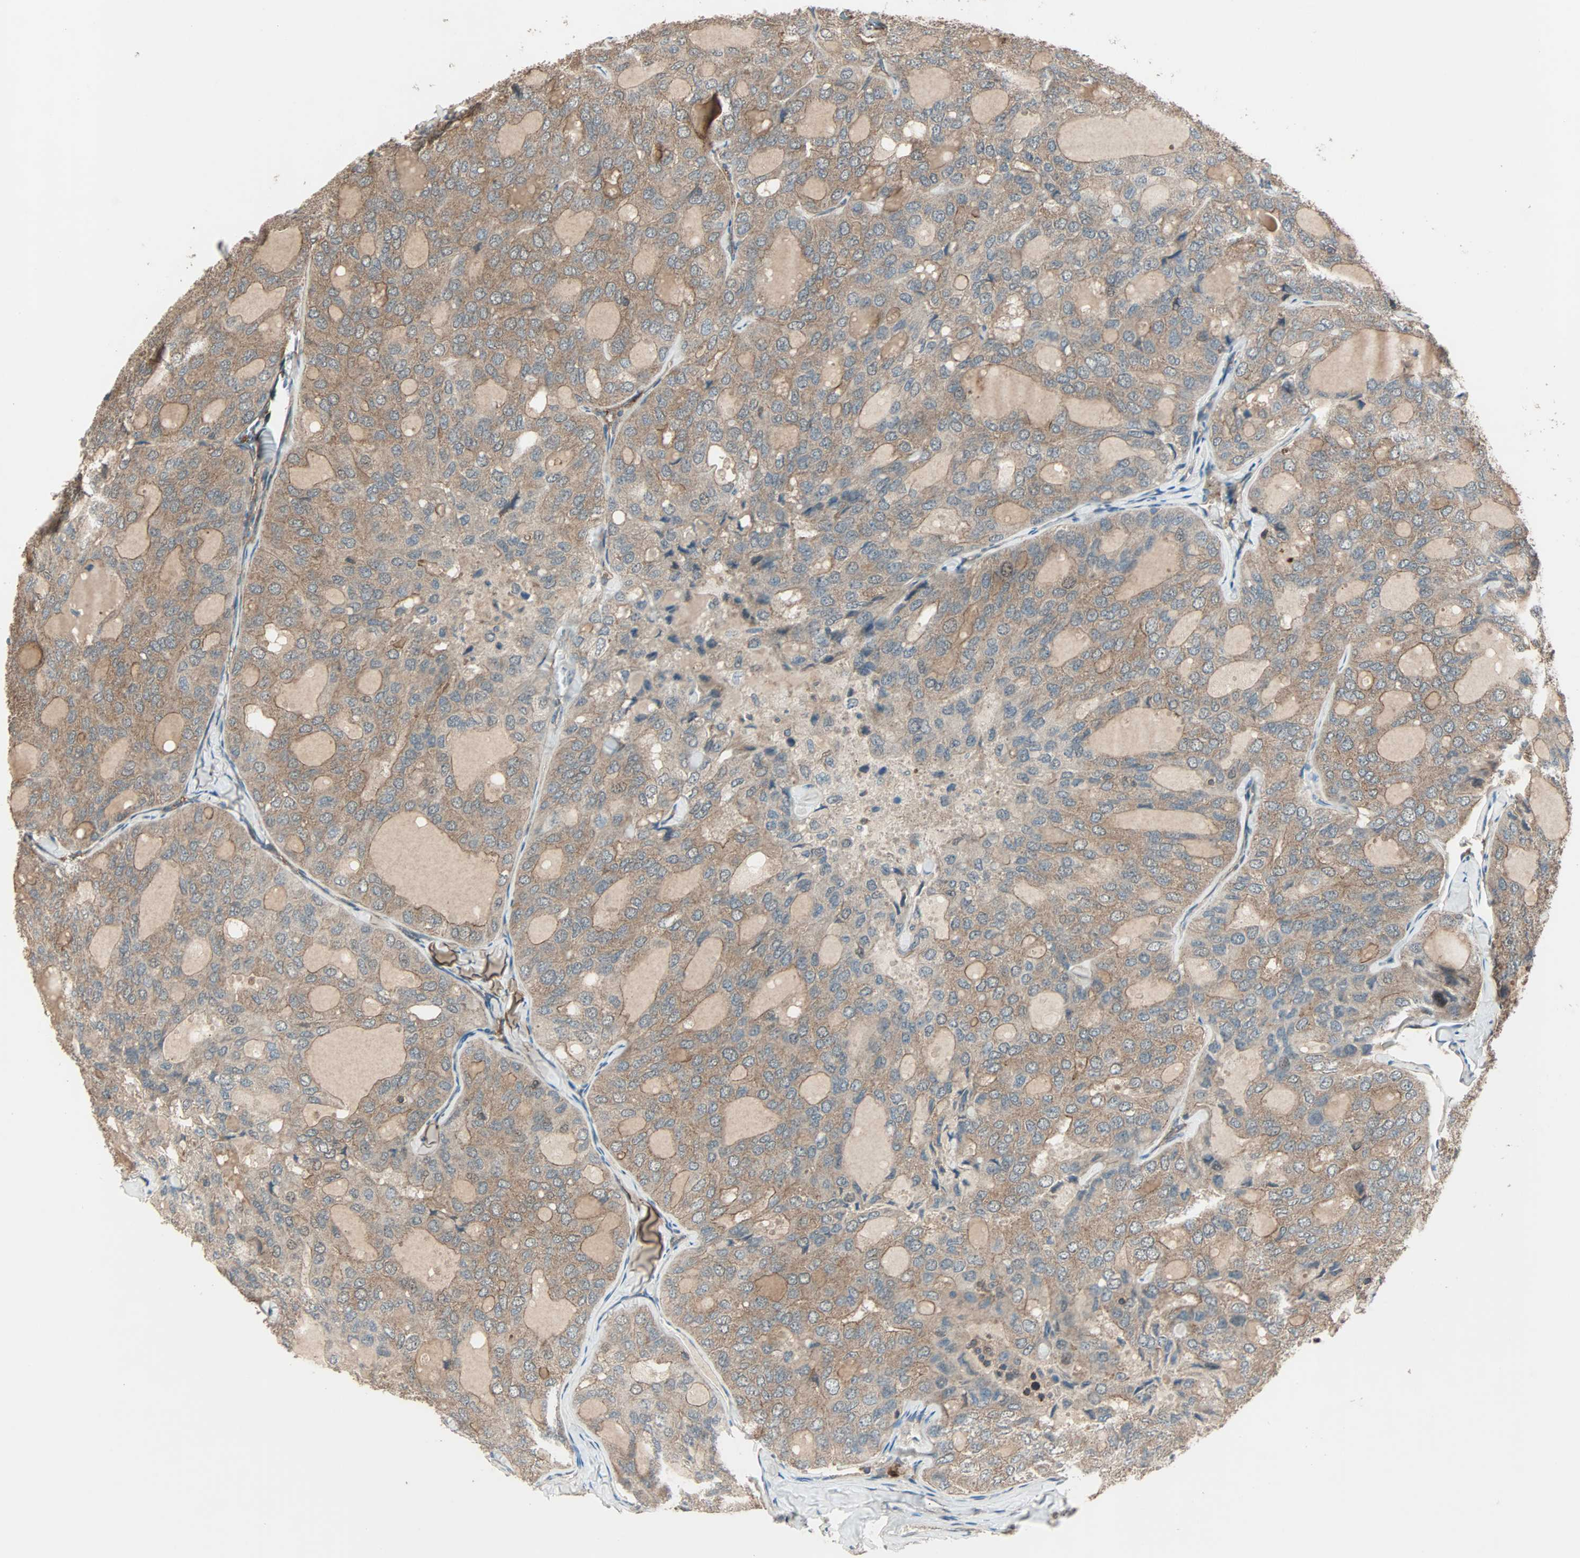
{"staining": {"intensity": "moderate", "quantity": ">75%", "location": "cytoplasmic/membranous"}, "tissue": "thyroid cancer", "cell_type": "Tumor cells", "image_type": "cancer", "snomed": [{"axis": "morphology", "description": "Follicular adenoma carcinoma, NOS"}, {"axis": "topography", "description": "Thyroid gland"}], "caption": "The photomicrograph exhibits immunohistochemical staining of thyroid cancer (follicular adenoma carcinoma). There is moderate cytoplasmic/membranous positivity is present in about >75% of tumor cells.", "gene": "GCK", "patient": {"sex": "male", "age": 75}}